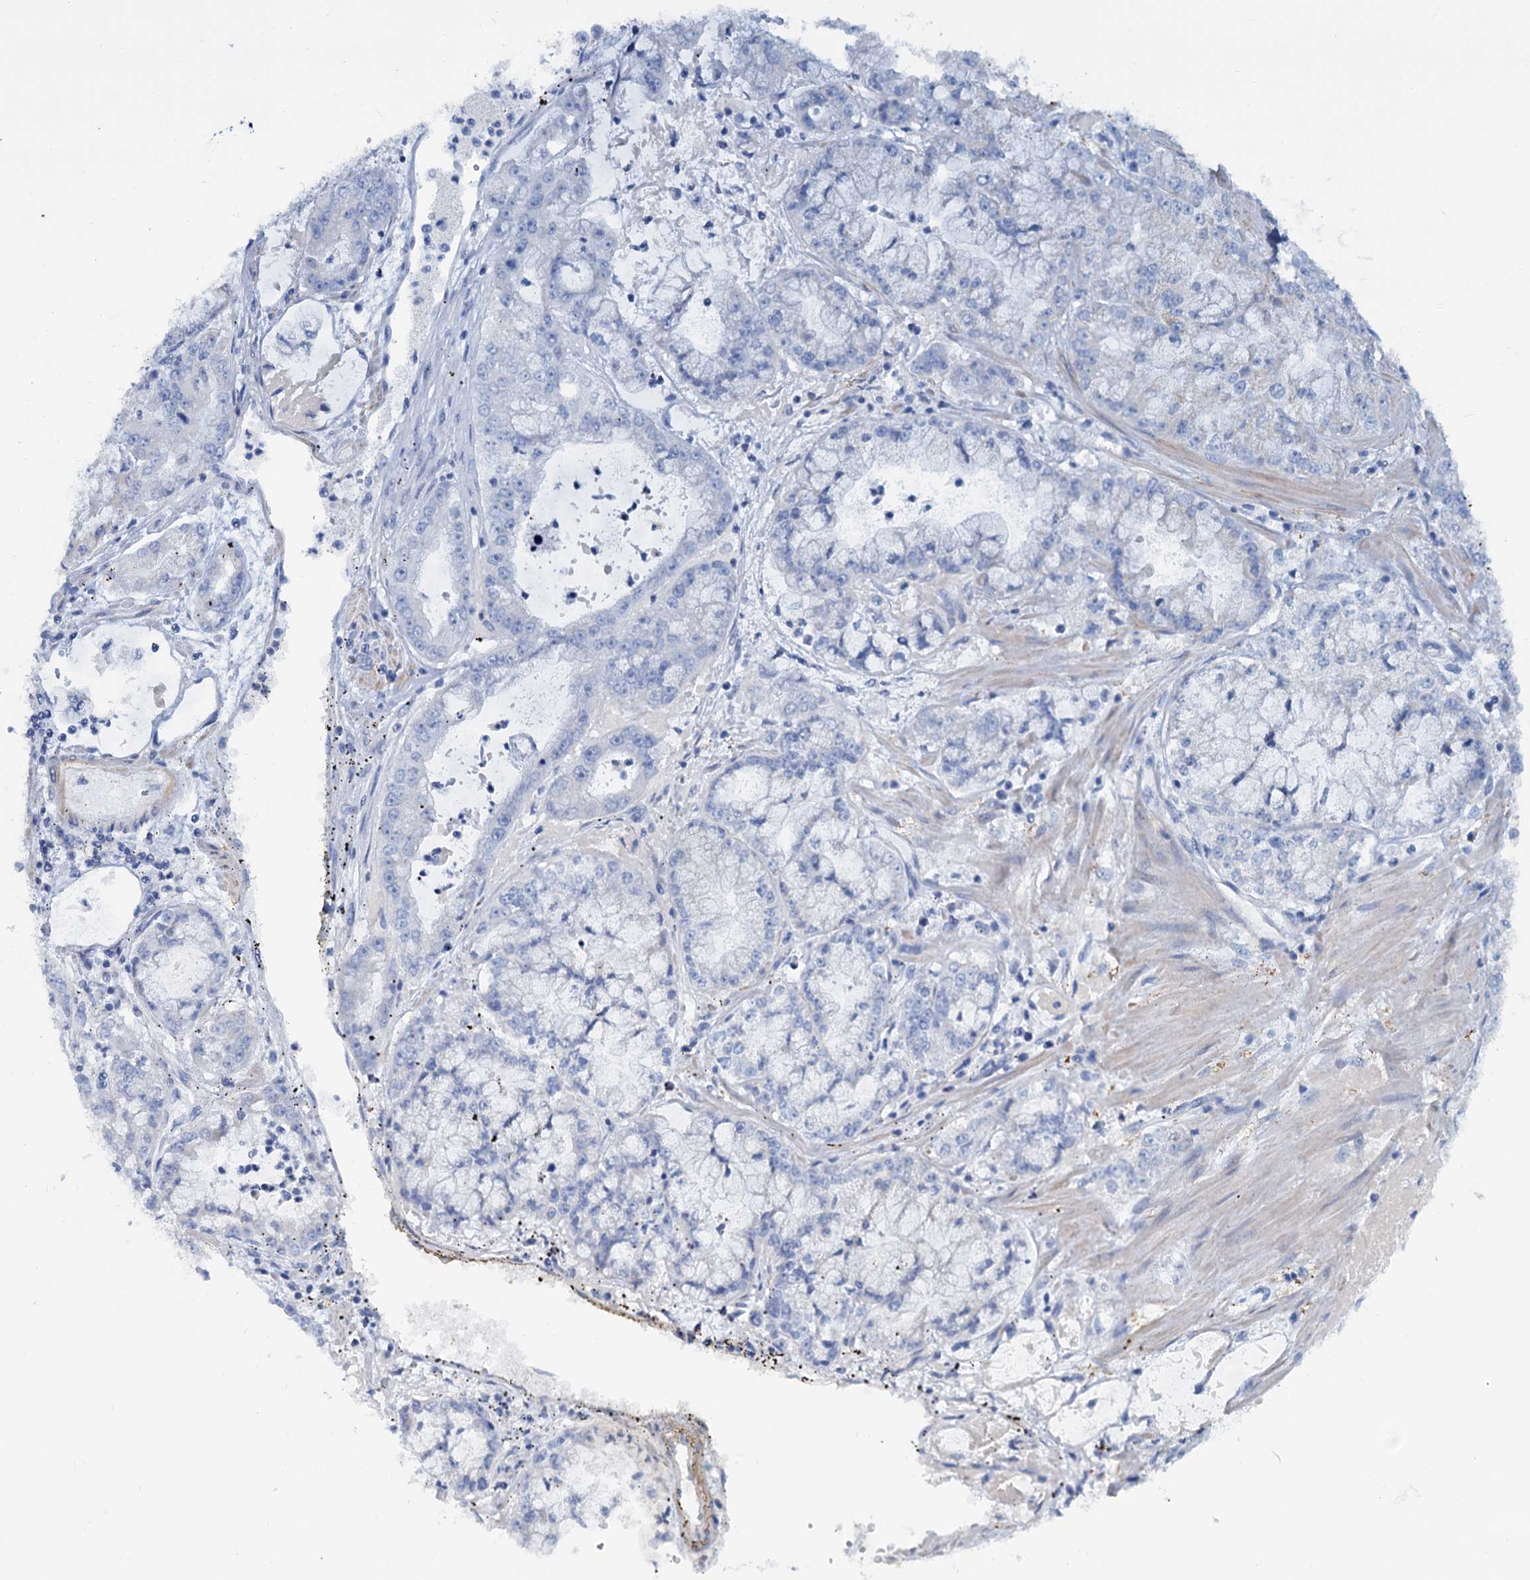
{"staining": {"intensity": "negative", "quantity": "none", "location": "none"}, "tissue": "stomach cancer", "cell_type": "Tumor cells", "image_type": "cancer", "snomed": [{"axis": "morphology", "description": "Adenocarcinoma, NOS"}, {"axis": "topography", "description": "Stomach"}], "caption": "DAB immunohistochemical staining of adenocarcinoma (stomach) exhibits no significant staining in tumor cells.", "gene": "SLC1A3", "patient": {"sex": "male", "age": 76}}